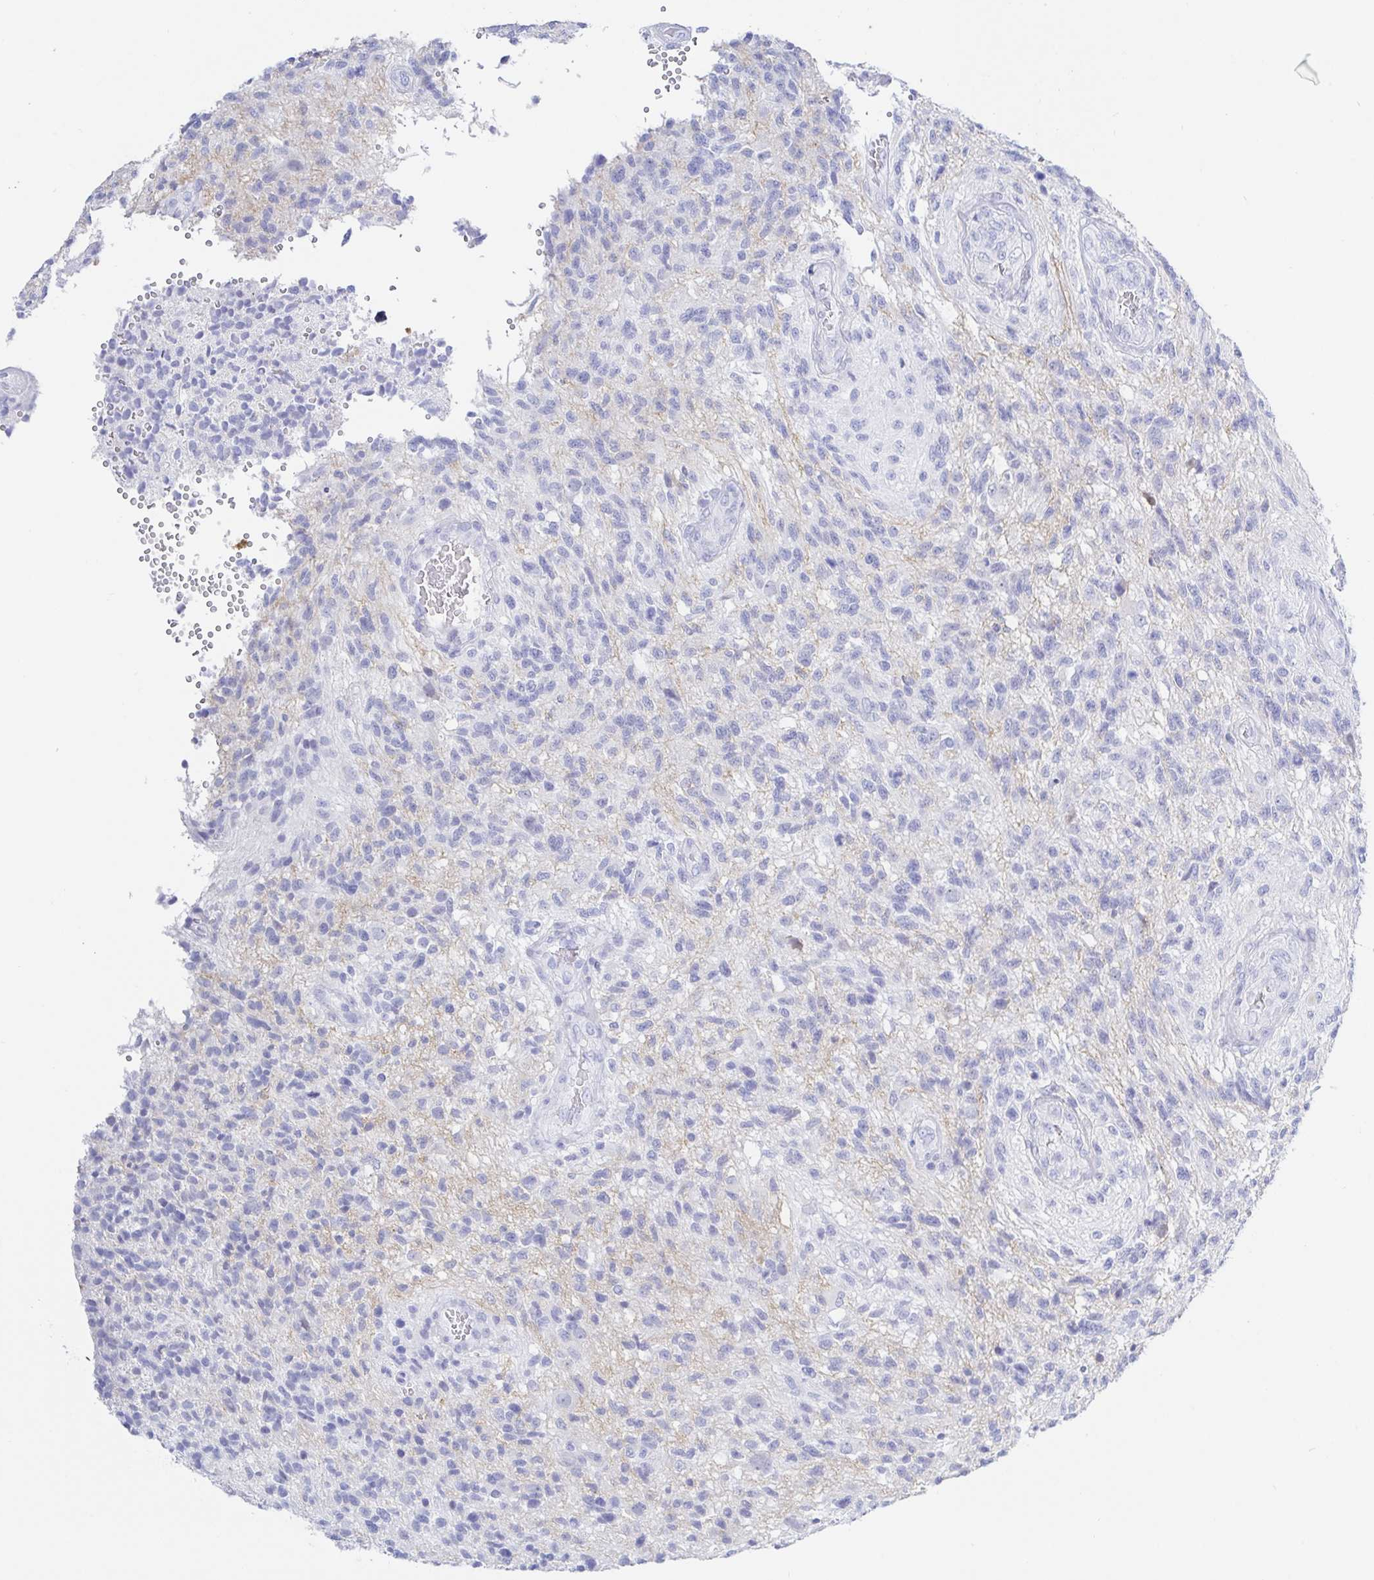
{"staining": {"intensity": "negative", "quantity": "none", "location": "none"}, "tissue": "glioma", "cell_type": "Tumor cells", "image_type": "cancer", "snomed": [{"axis": "morphology", "description": "Glioma, malignant, High grade"}, {"axis": "topography", "description": "Brain"}], "caption": "The photomicrograph displays no significant expression in tumor cells of glioma.", "gene": "KCNH6", "patient": {"sex": "male", "age": 56}}